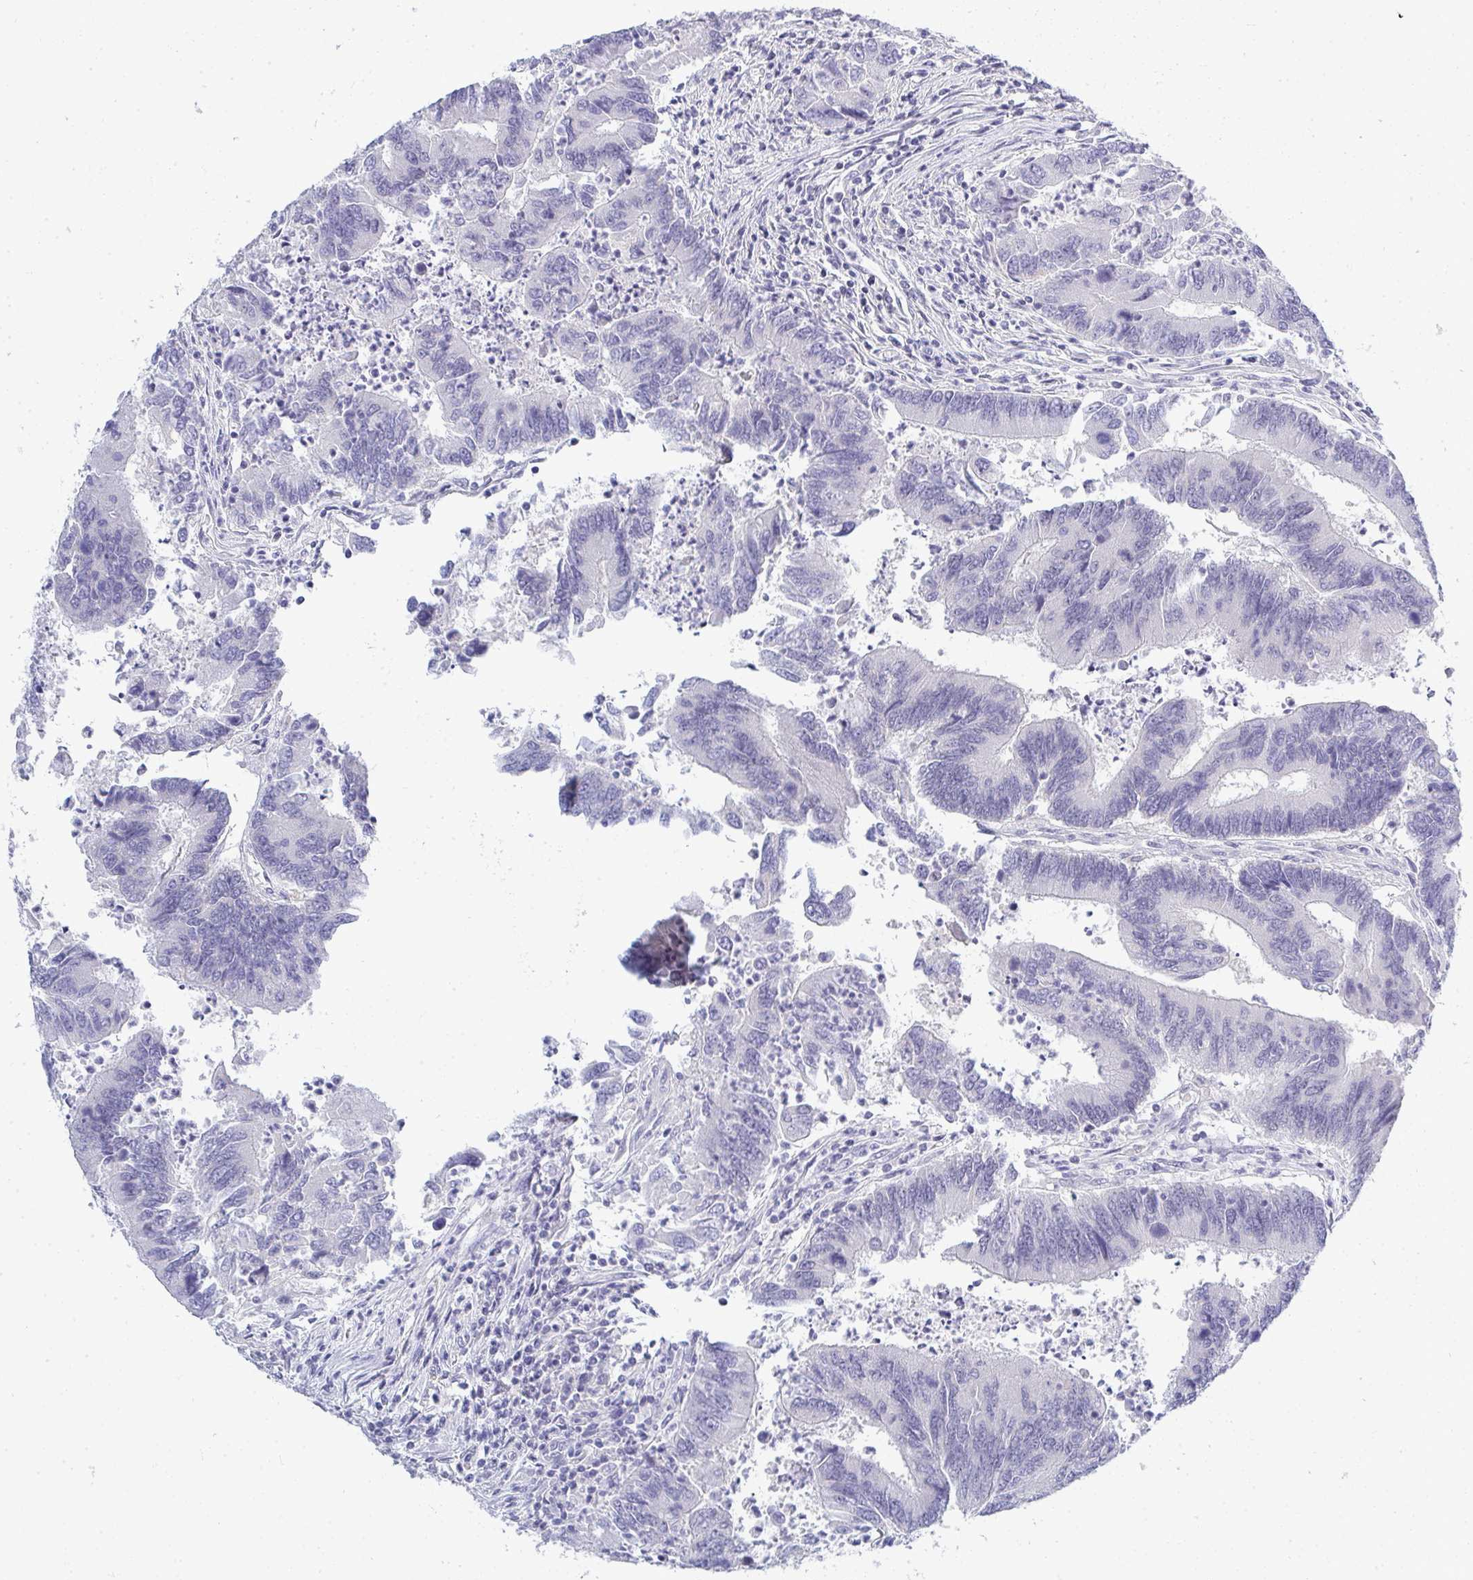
{"staining": {"intensity": "negative", "quantity": "none", "location": "none"}, "tissue": "colorectal cancer", "cell_type": "Tumor cells", "image_type": "cancer", "snomed": [{"axis": "morphology", "description": "Adenocarcinoma, NOS"}, {"axis": "topography", "description": "Colon"}], "caption": "A photomicrograph of human colorectal cancer (adenocarcinoma) is negative for staining in tumor cells.", "gene": "TMEM82", "patient": {"sex": "female", "age": 67}}